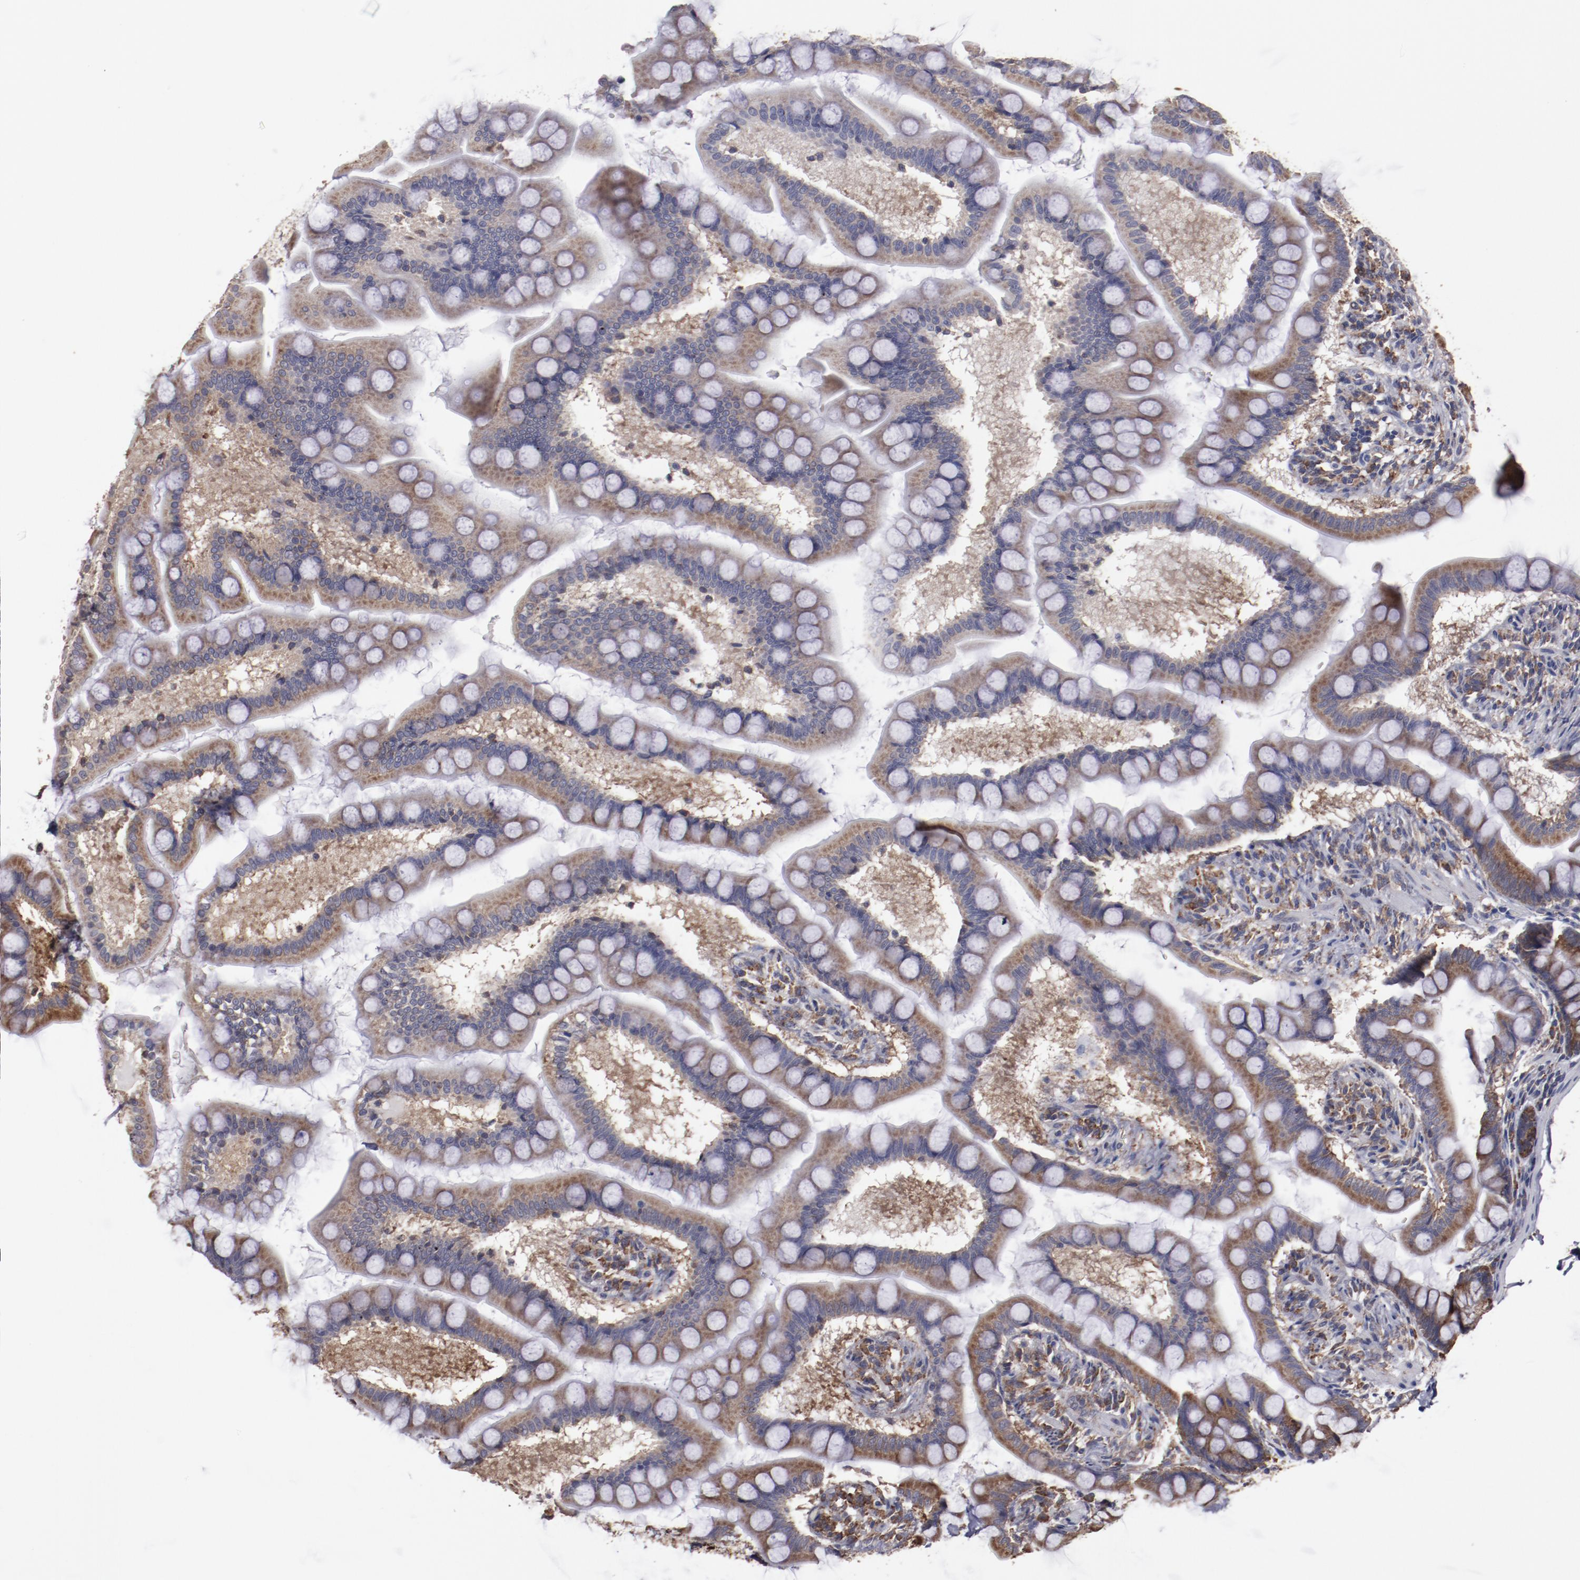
{"staining": {"intensity": "strong", "quantity": ">75%", "location": "cytoplasmic/membranous"}, "tissue": "small intestine", "cell_type": "Glandular cells", "image_type": "normal", "snomed": [{"axis": "morphology", "description": "Normal tissue, NOS"}, {"axis": "topography", "description": "Small intestine"}], "caption": "Protein staining of unremarkable small intestine shows strong cytoplasmic/membranous expression in about >75% of glandular cells.", "gene": "RPS4X", "patient": {"sex": "male", "age": 41}}